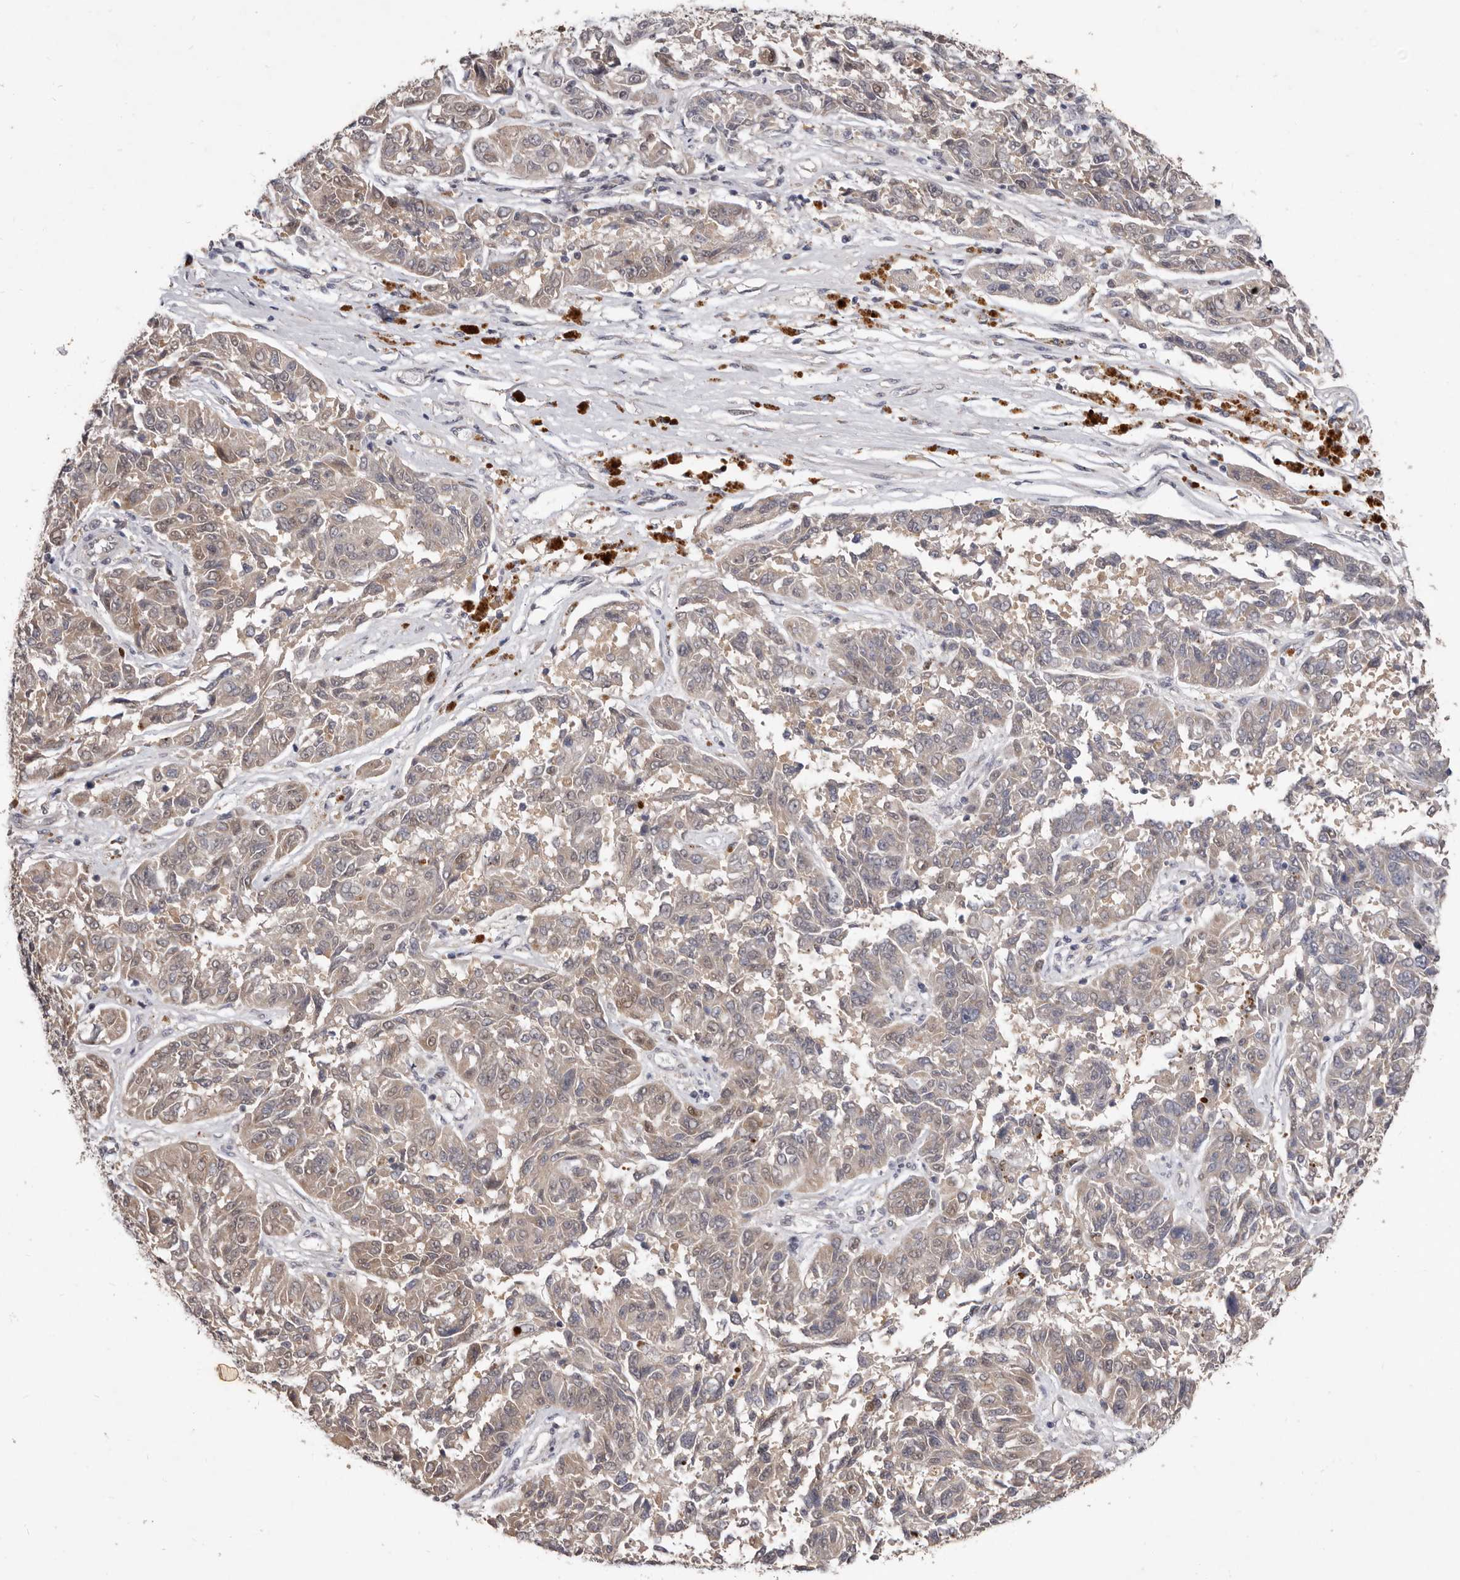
{"staining": {"intensity": "weak", "quantity": ">75%", "location": "cytoplasmic/membranous"}, "tissue": "melanoma", "cell_type": "Tumor cells", "image_type": "cancer", "snomed": [{"axis": "morphology", "description": "Malignant melanoma, NOS"}, {"axis": "topography", "description": "Skin"}], "caption": "Protein staining demonstrates weak cytoplasmic/membranous expression in about >75% of tumor cells in malignant melanoma.", "gene": "ACLY", "patient": {"sex": "male", "age": 53}}